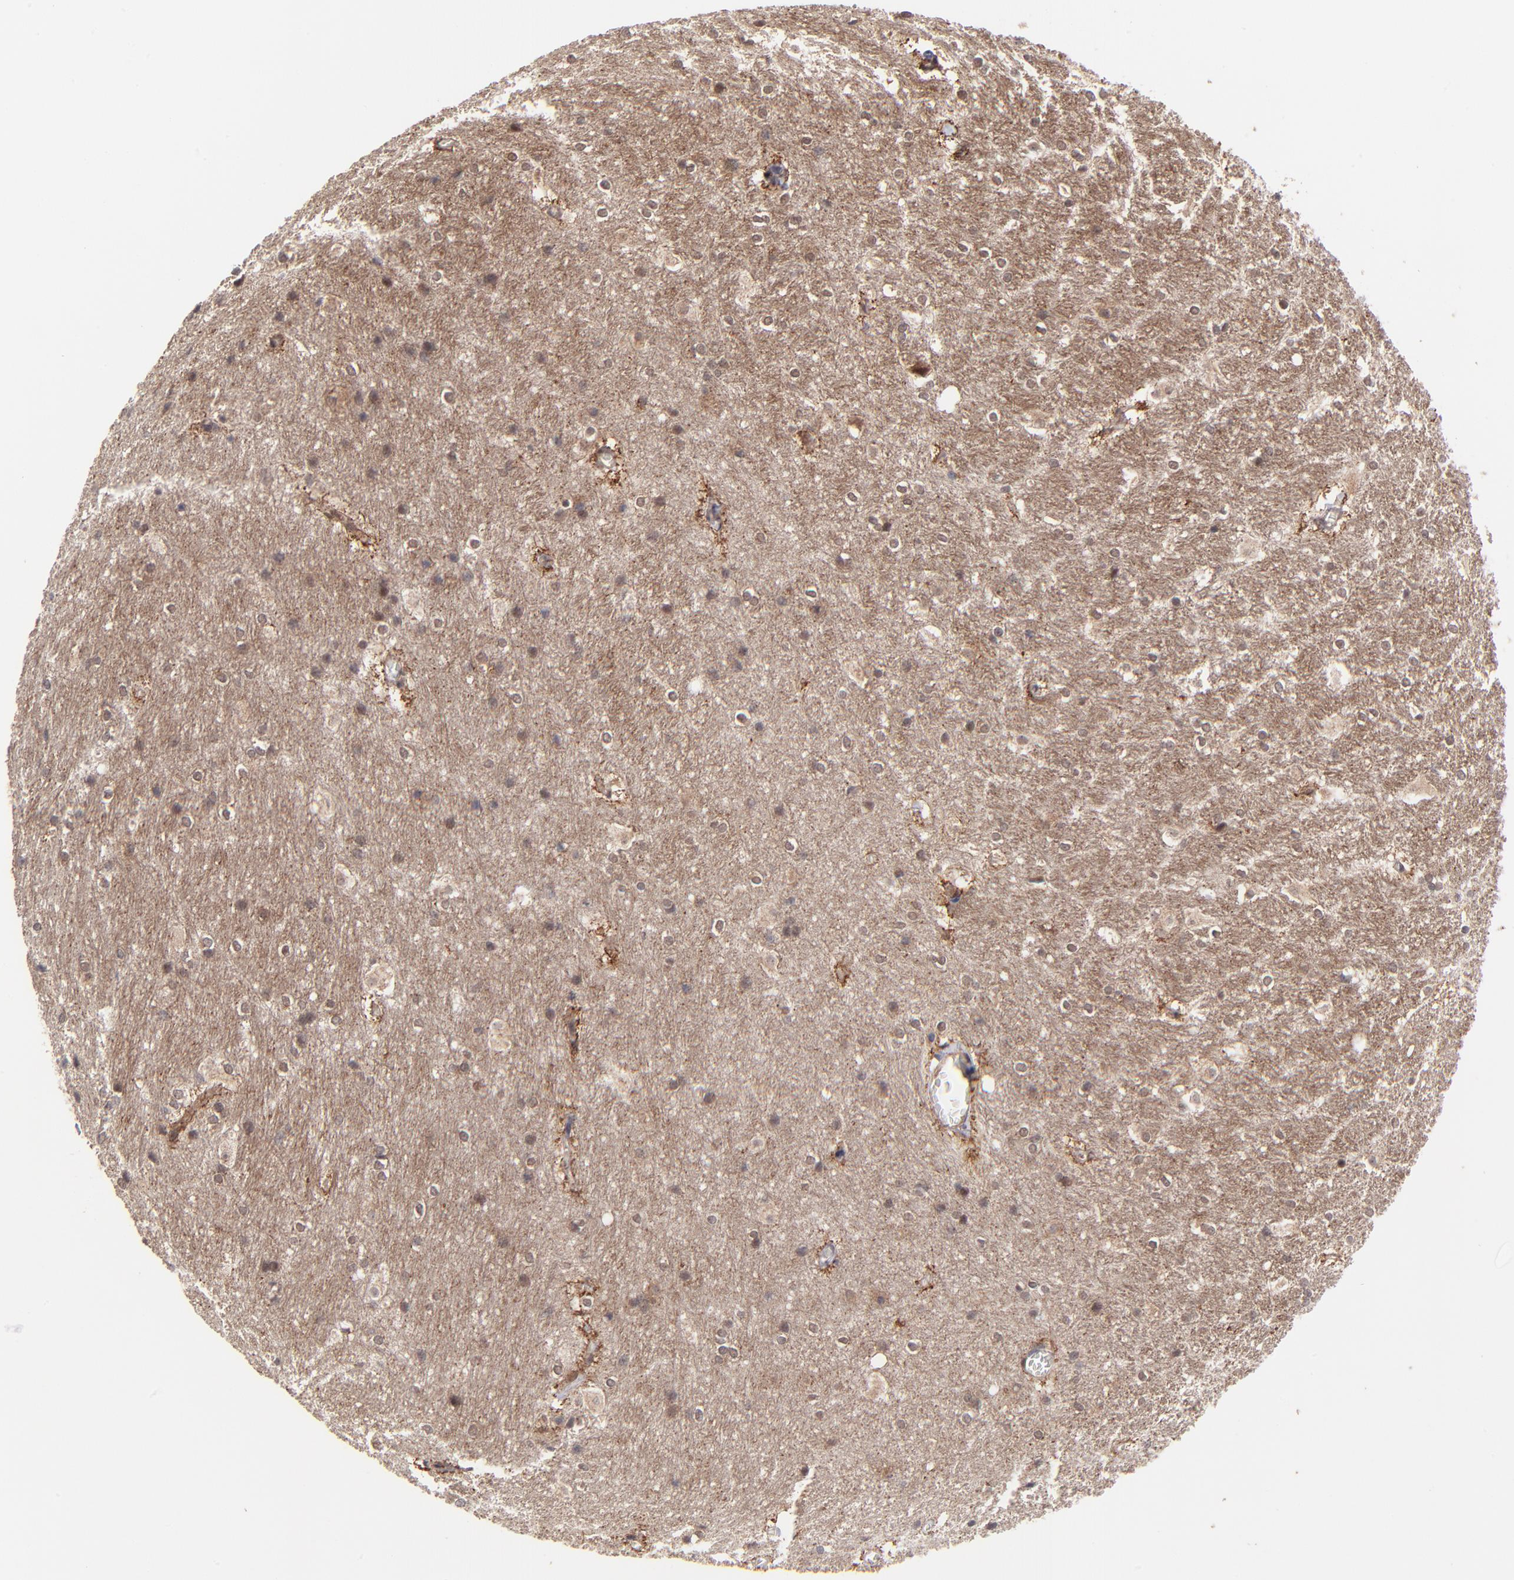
{"staining": {"intensity": "weak", "quantity": "25%-75%", "location": "cytoplasmic/membranous"}, "tissue": "hippocampus", "cell_type": "Glial cells", "image_type": "normal", "snomed": [{"axis": "morphology", "description": "Normal tissue, NOS"}, {"axis": "topography", "description": "Hippocampus"}], "caption": "A high-resolution histopathology image shows IHC staining of benign hippocampus, which shows weak cytoplasmic/membranous expression in approximately 25%-75% of glial cells. The protein is shown in brown color, while the nuclei are stained blue.", "gene": "BAIAP2L2", "patient": {"sex": "female", "age": 19}}